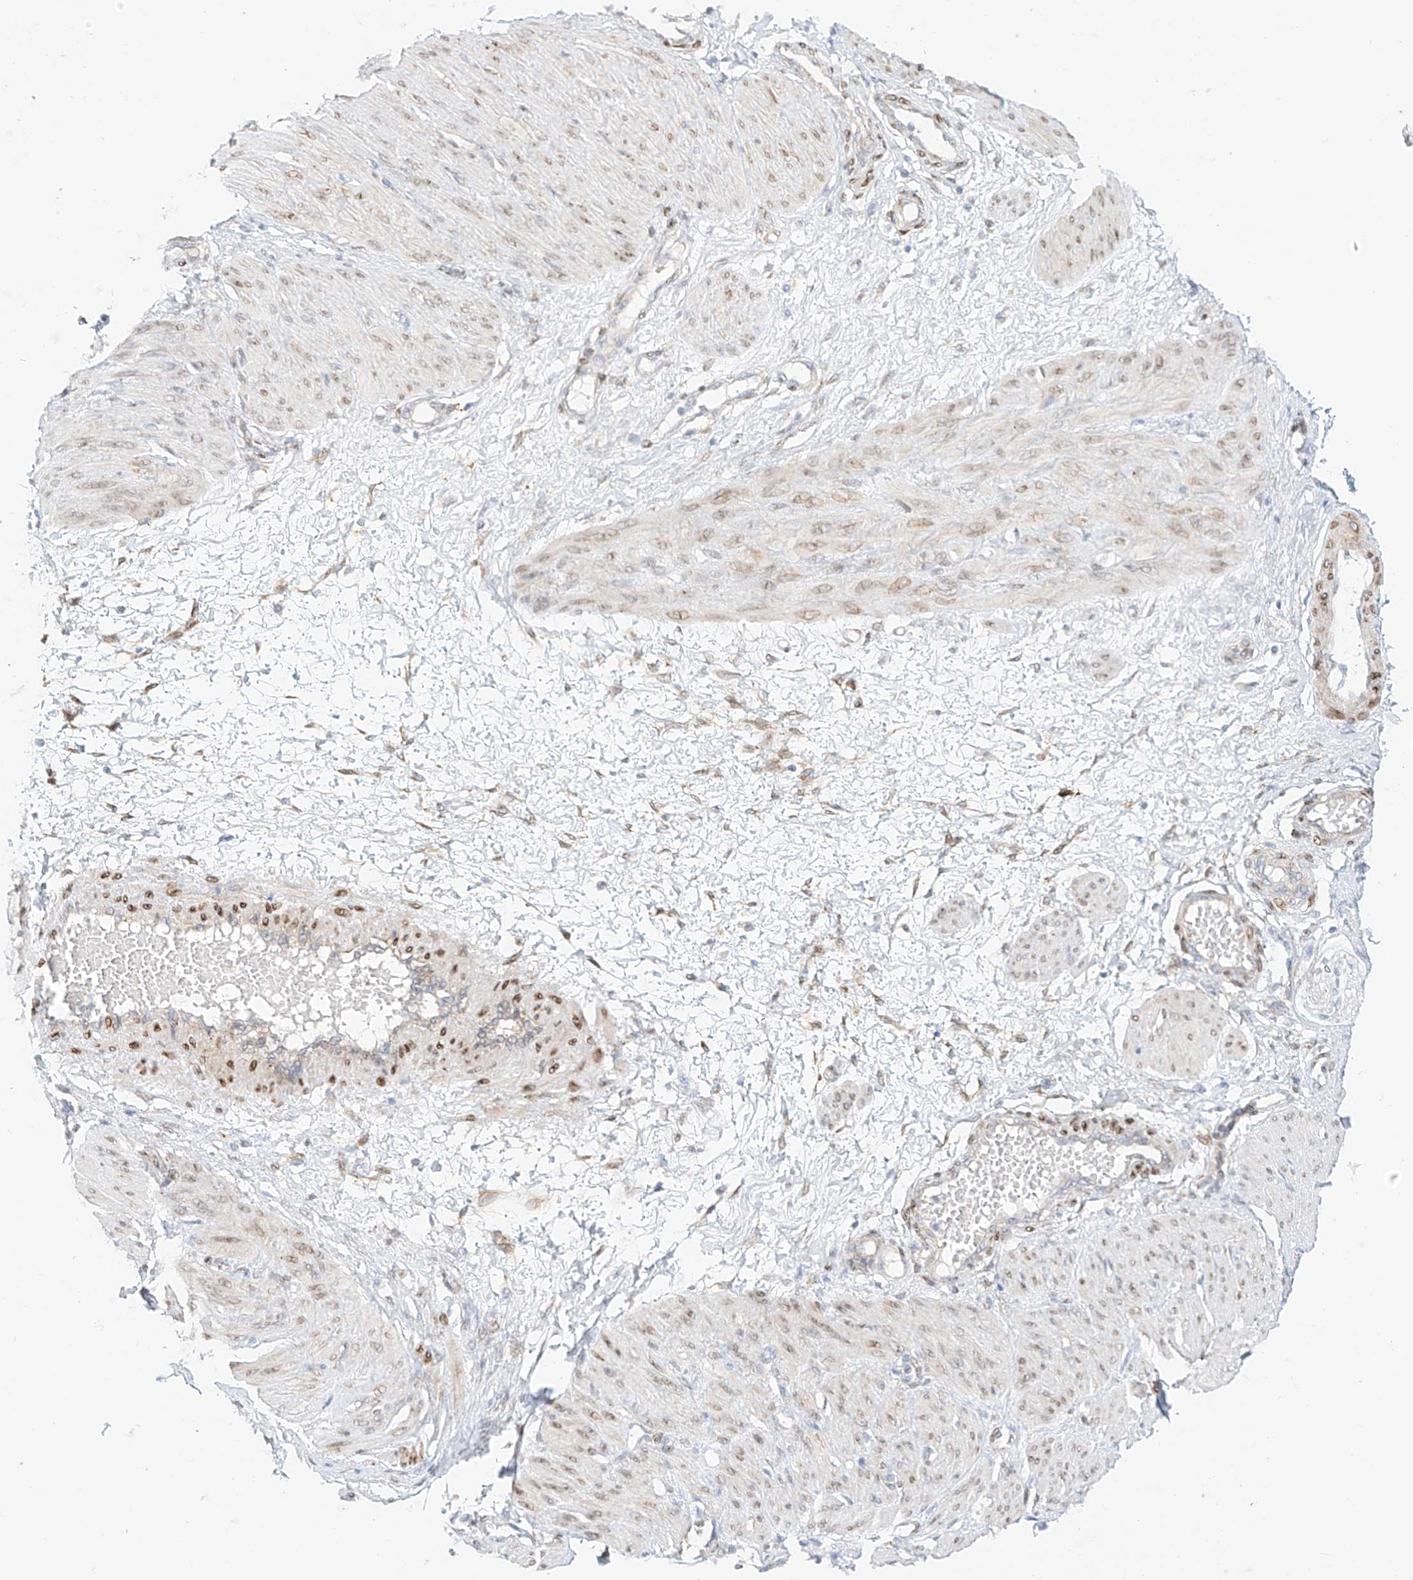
{"staining": {"intensity": "weak", "quantity": "25%-75%", "location": "nuclear"}, "tissue": "smooth muscle", "cell_type": "Smooth muscle cells", "image_type": "normal", "snomed": [{"axis": "morphology", "description": "Normal tissue, NOS"}, {"axis": "topography", "description": "Endometrium"}], "caption": "DAB immunohistochemical staining of unremarkable smooth muscle displays weak nuclear protein staining in approximately 25%-75% of smooth muscle cells. The protein is shown in brown color, while the nuclei are stained blue.", "gene": "PCYOX1", "patient": {"sex": "female", "age": 33}}